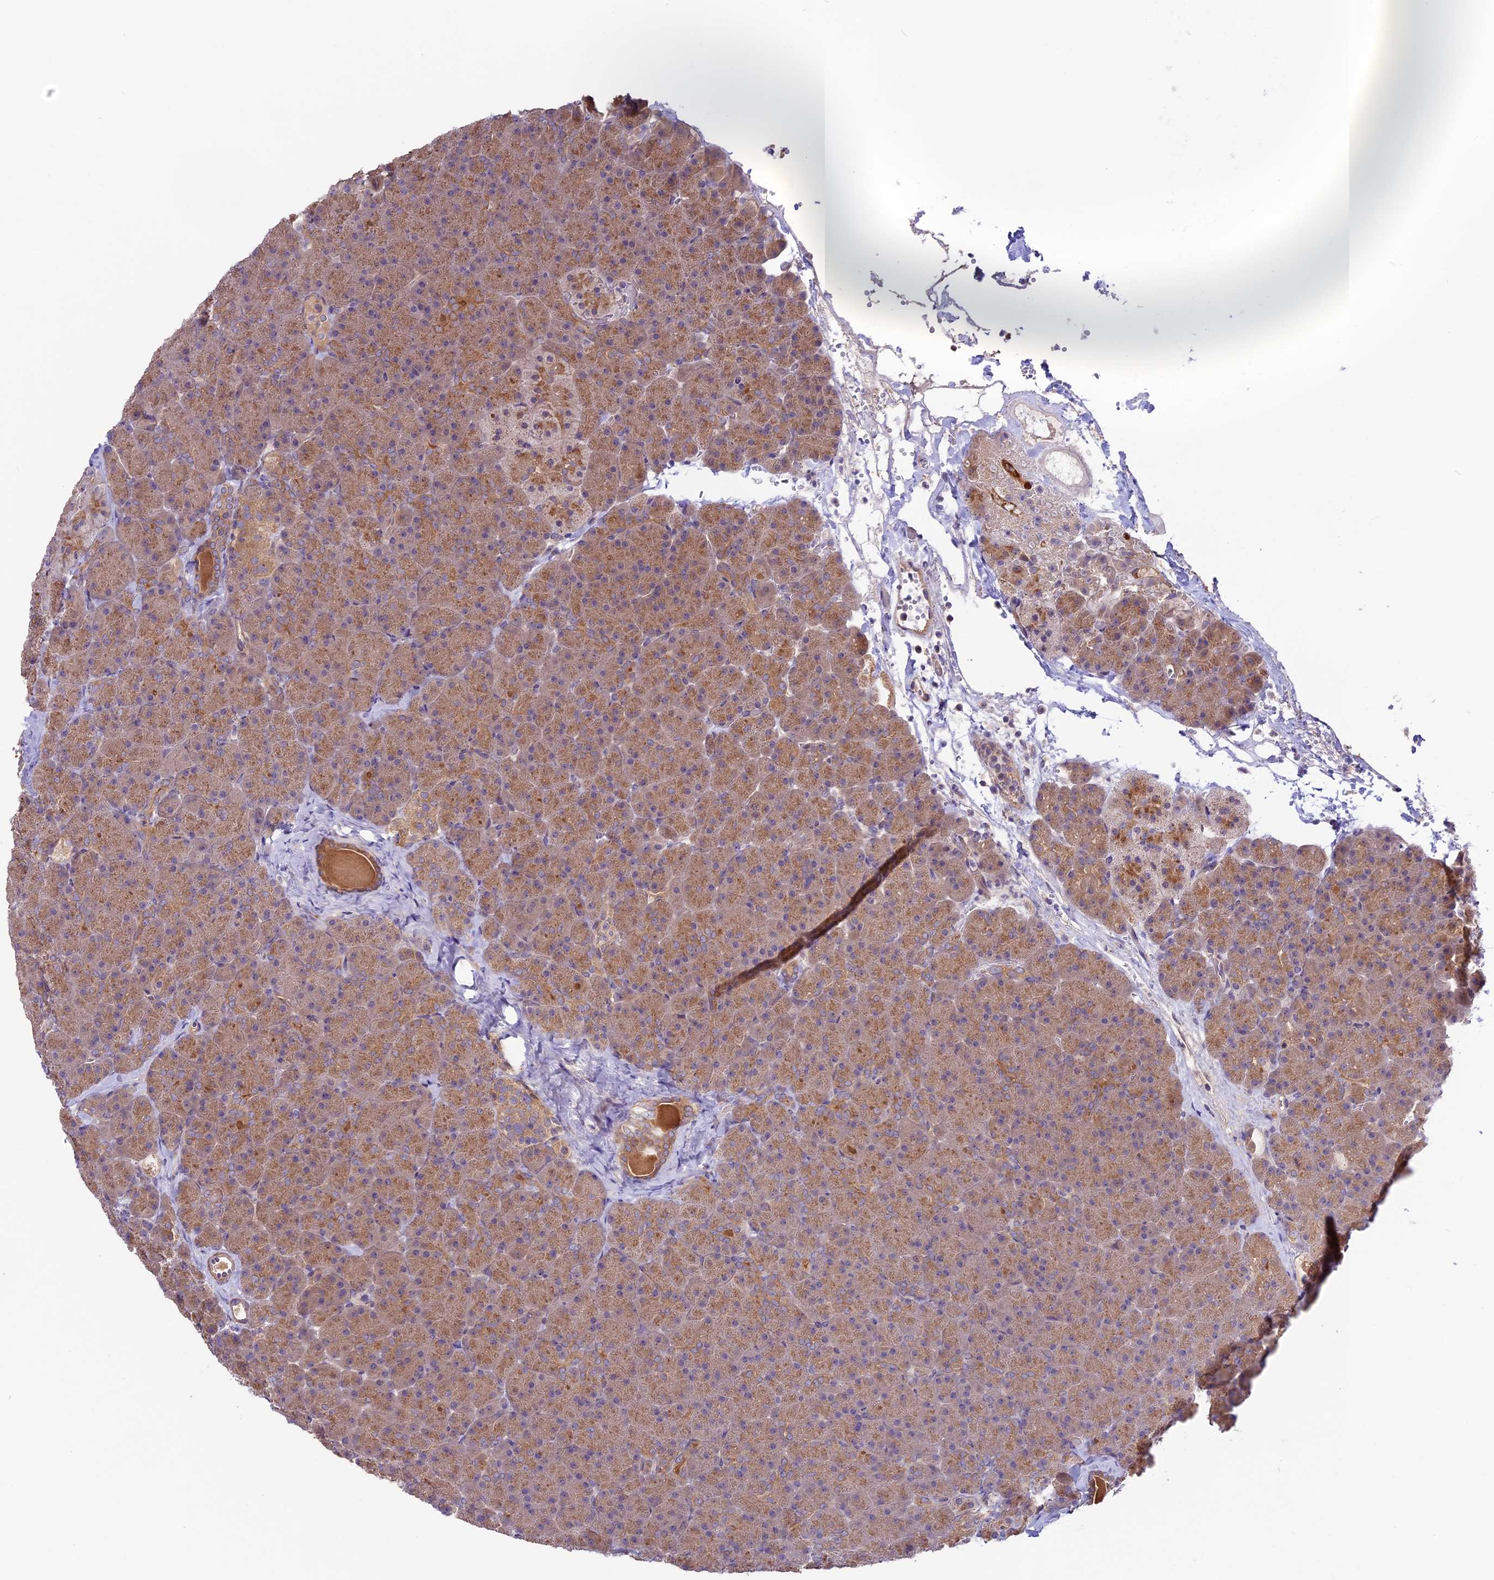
{"staining": {"intensity": "moderate", "quantity": ">75%", "location": "cytoplasmic/membranous"}, "tissue": "pancreas", "cell_type": "Exocrine glandular cells", "image_type": "normal", "snomed": [{"axis": "morphology", "description": "Normal tissue, NOS"}, {"axis": "topography", "description": "Pancreas"}], "caption": "High-magnification brightfield microscopy of unremarkable pancreas stained with DAB (3,3'-diaminobenzidine) (brown) and counterstained with hematoxylin (blue). exocrine glandular cells exhibit moderate cytoplasmic/membranous staining is identified in about>75% of cells. (Brightfield microscopy of DAB IHC at high magnification).", "gene": "COG8", "patient": {"sex": "male", "age": 36}}